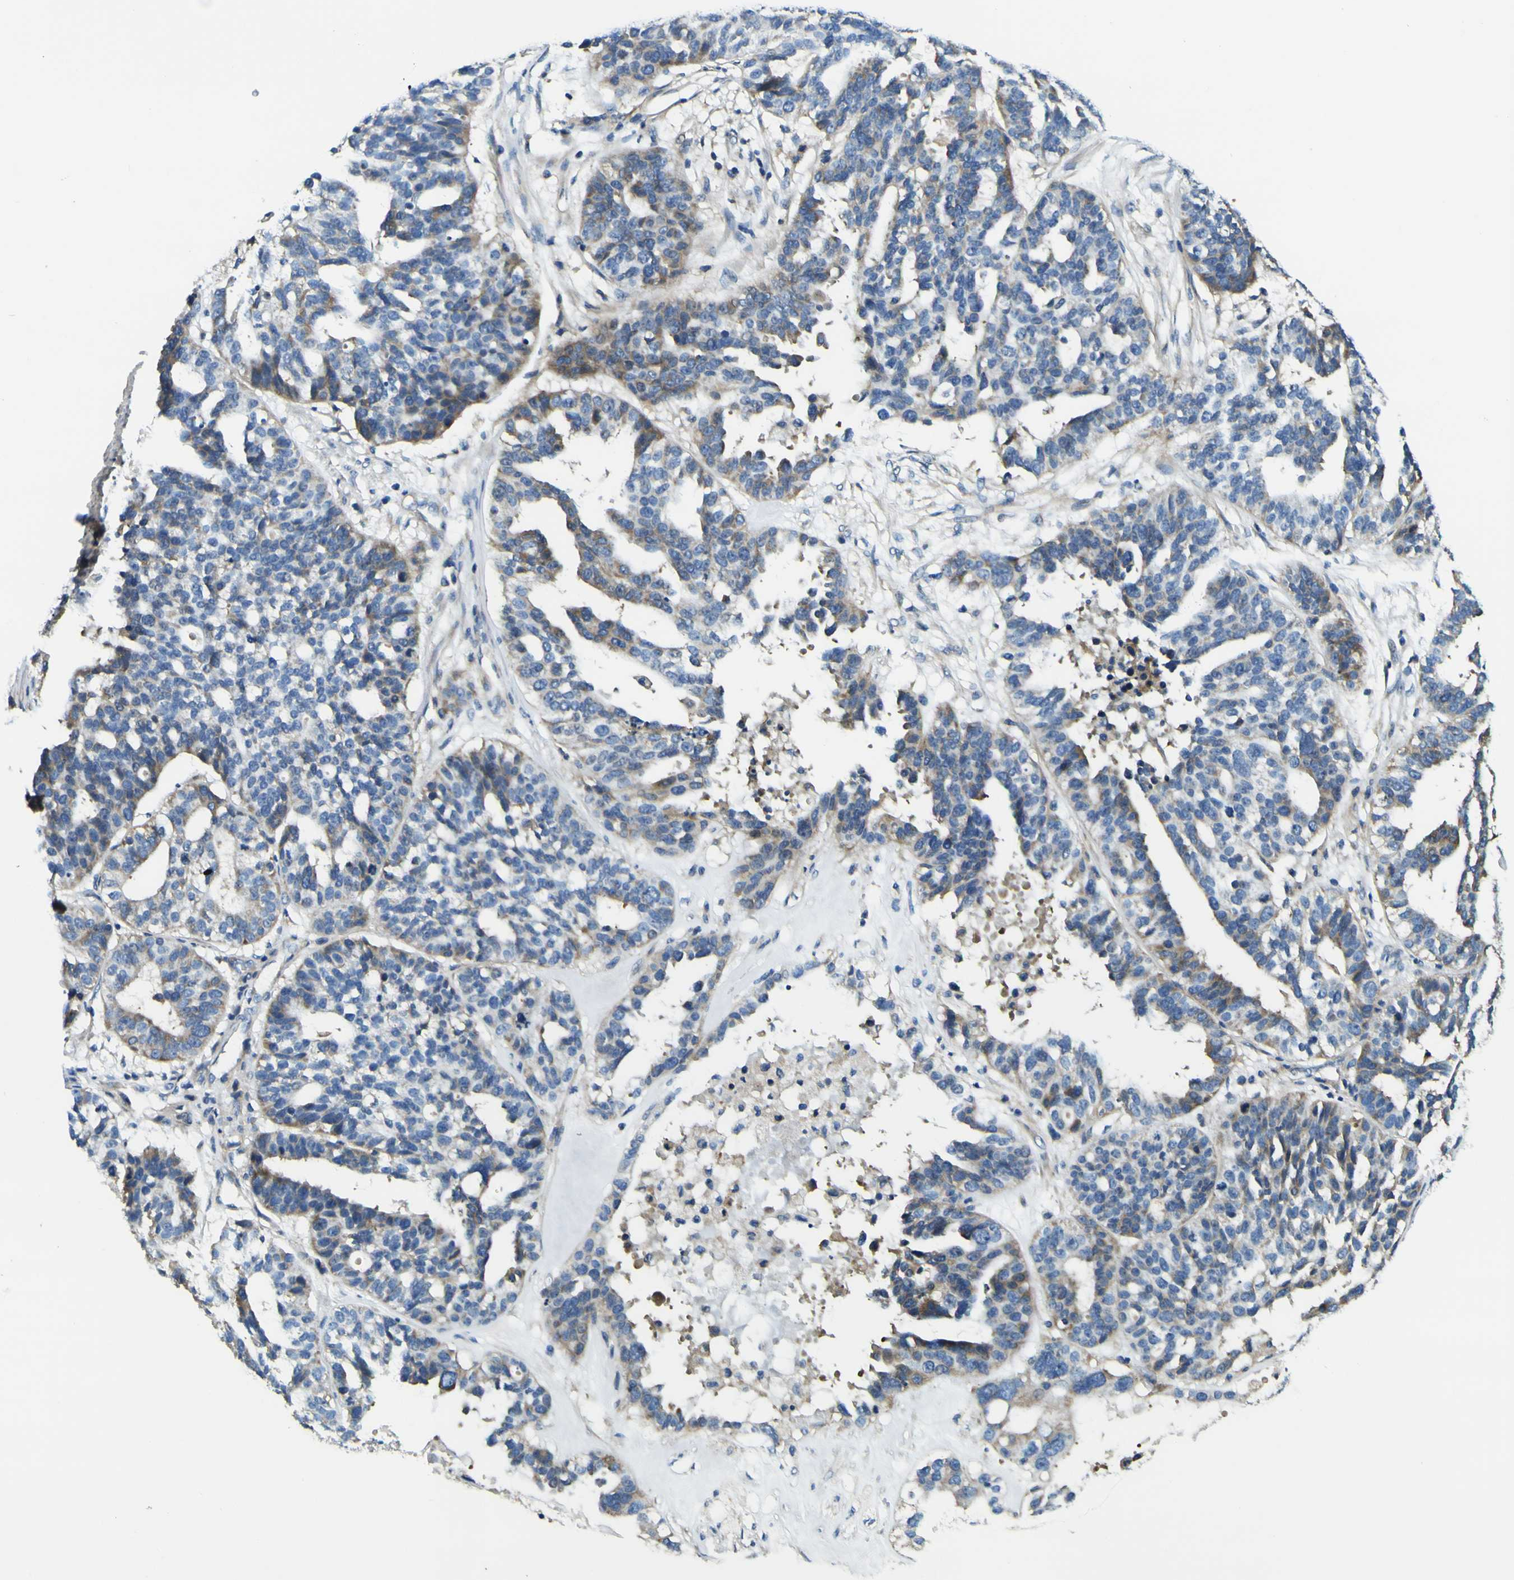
{"staining": {"intensity": "moderate", "quantity": "25%-75%", "location": "cytoplasmic/membranous"}, "tissue": "ovarian cancer", "cell_type": "Tumor cells", "image_type": "cancer", "snomed": [{"axis": "morphology", "description": "Cystadenocarcinoma, serous, NOS"}, {"axis": "topography", "description": "Ovary"}], "caption": "The image demonstrates immunohistochemical staining of ovarian cancer (serous cystadenocarcinoma). There is moderate cytoplasmic/membranous expression is present in approximately 25%-75% of tumor cells. (DAB (3,3'-diaminobenzidine) = brown stain, brightfield microscopy at high magnification).", "gene": "CLSTN1", "patient": {"sex": "female", "age": 59}}